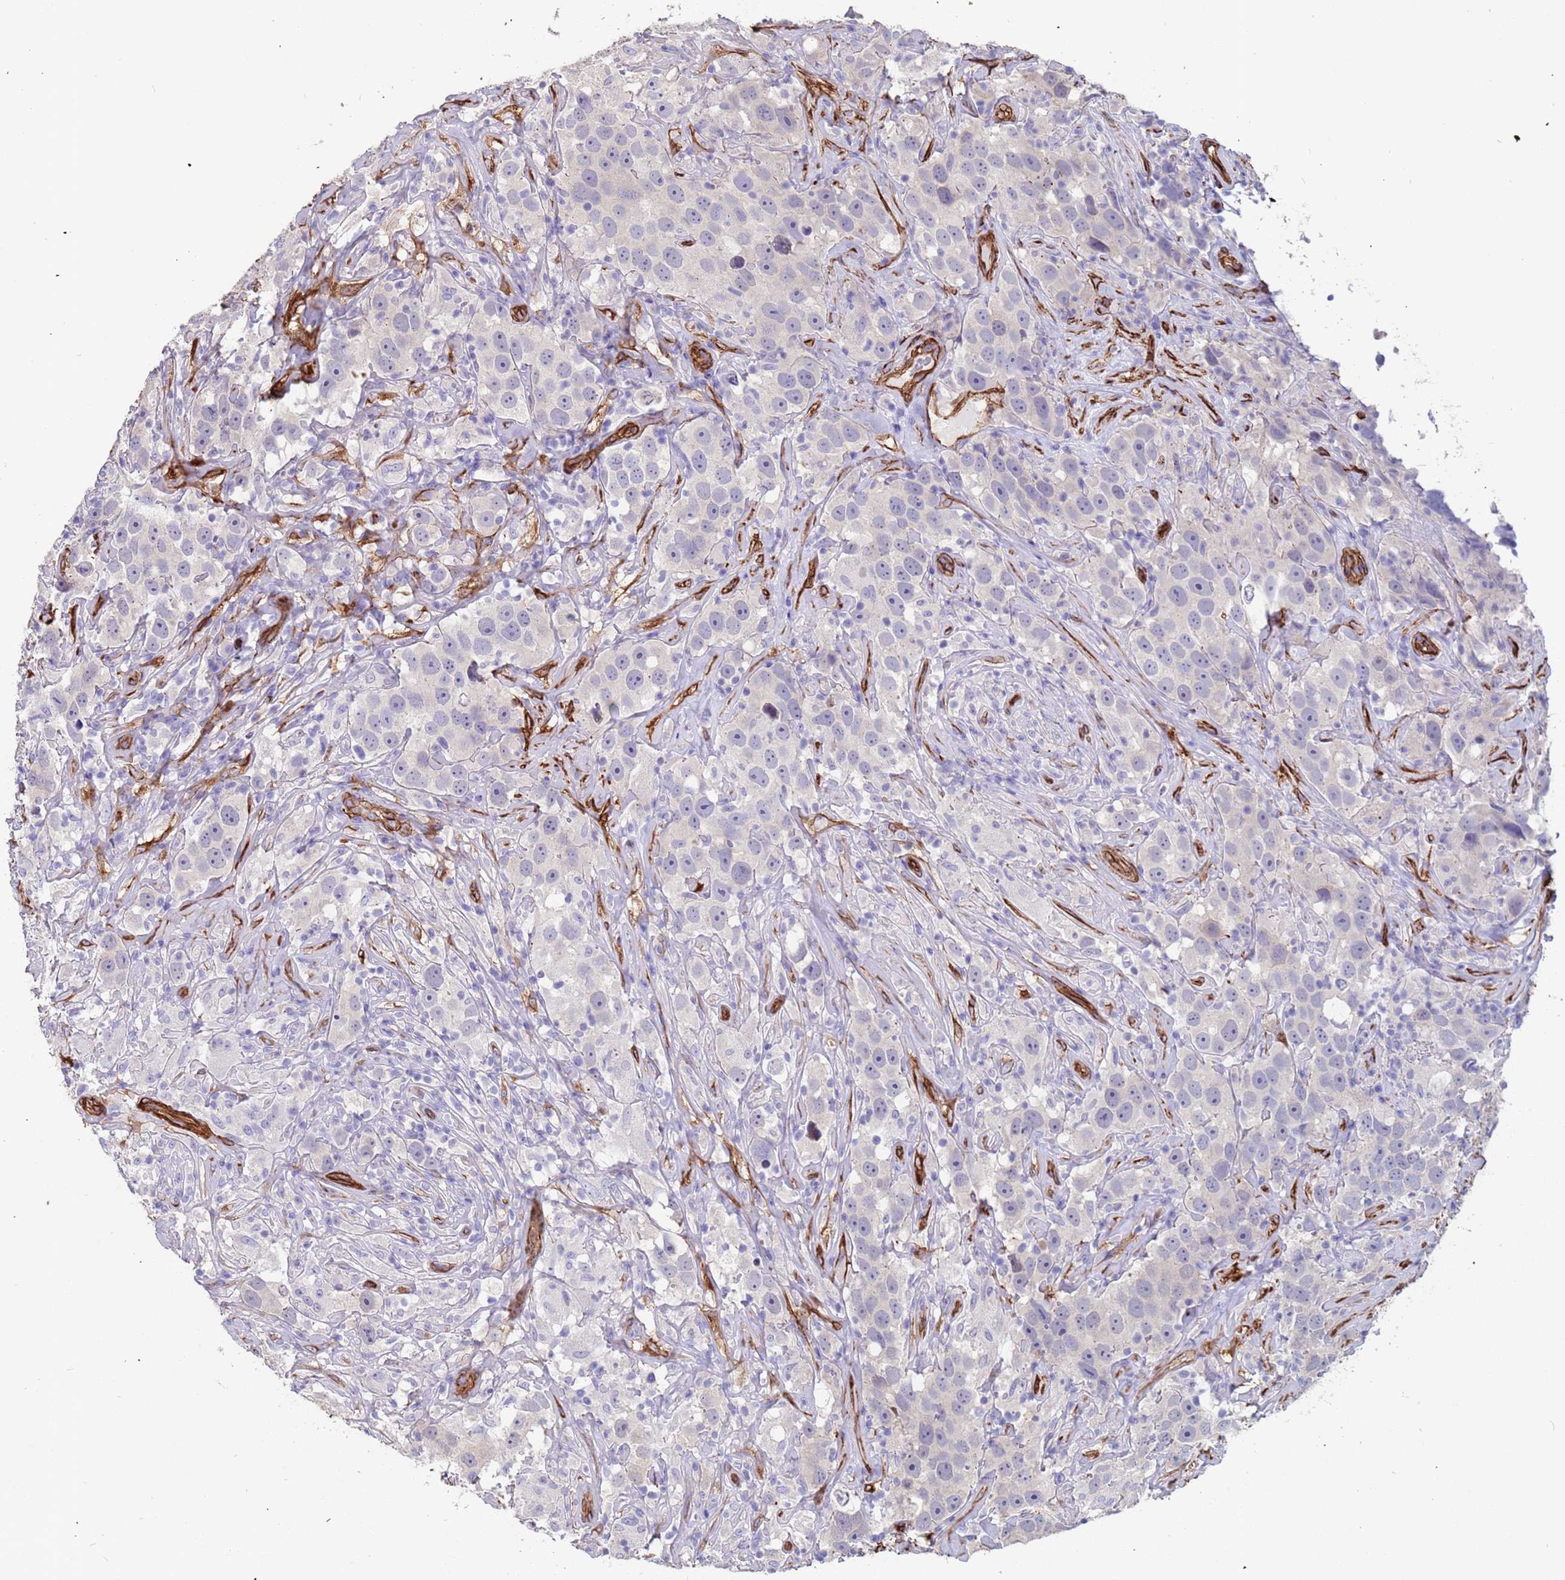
{"staining": {"intensity": "negative", "quantity": "none", "location": "none"}, "tissue": "testis cancer", "cell_type": "Tumor cells", "image_type": "cancer", "snomed": [{"axis": "morphology", "description": "Seminoma, NOS"}, {"axis": "topography", "description": "Testis"}], "caption": "This is an immunohistochemistry (IHC) micrograph of seminoma (testis). There is no positivity in tumor cells.", "gene": "EHD2", "patient": {"sex": "male", "age": 49}}